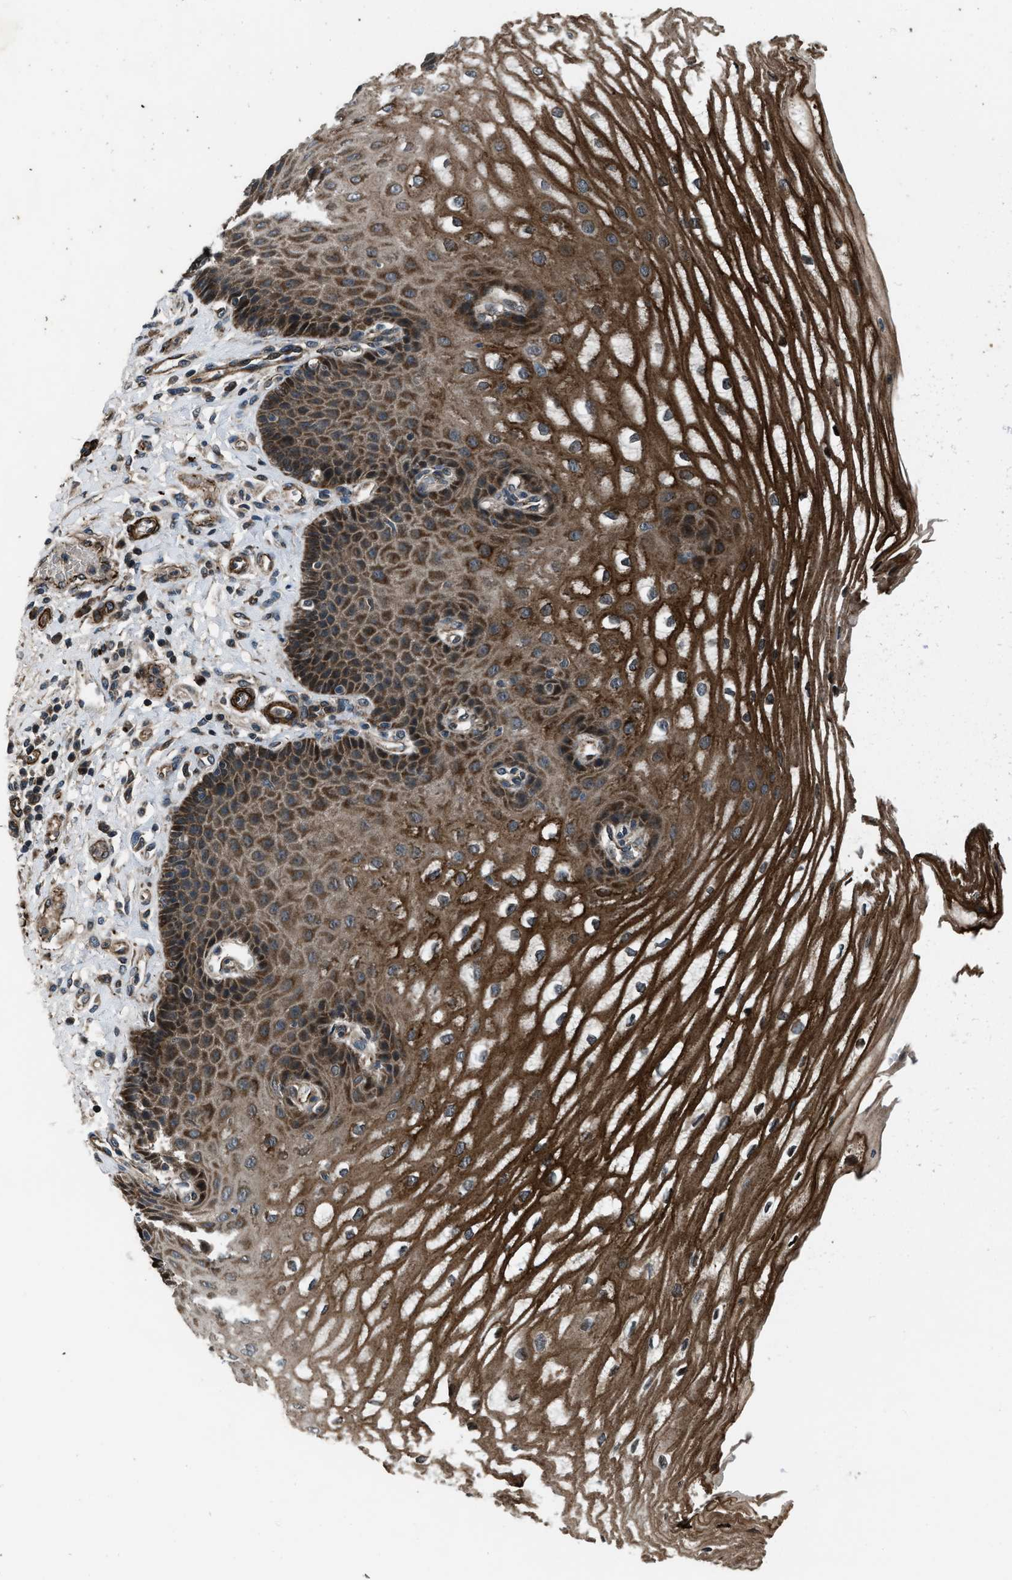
{"staining": {"intensity": "strong", "quantity": ">75%", "location": "cytoplasmic/membranous"}, "tissue": "esophagus", "cell_type": "Squamous epithelial cells", "image_type": "normal", "snomed": [{"axis": "morphology", "description": "Normal tissue, NOS"}, {"axis": "topography", "description": "Esophagus"}], "caption": "IHC image of unremarkable esophagus stained for a protein (brown), which exhibits high levels of strong cytoplasmic/membranous expression in approximately >75% of squamous epithelial cells.", "gene": "IRAK4", "patient": {"sex": "male", "age": 54}}